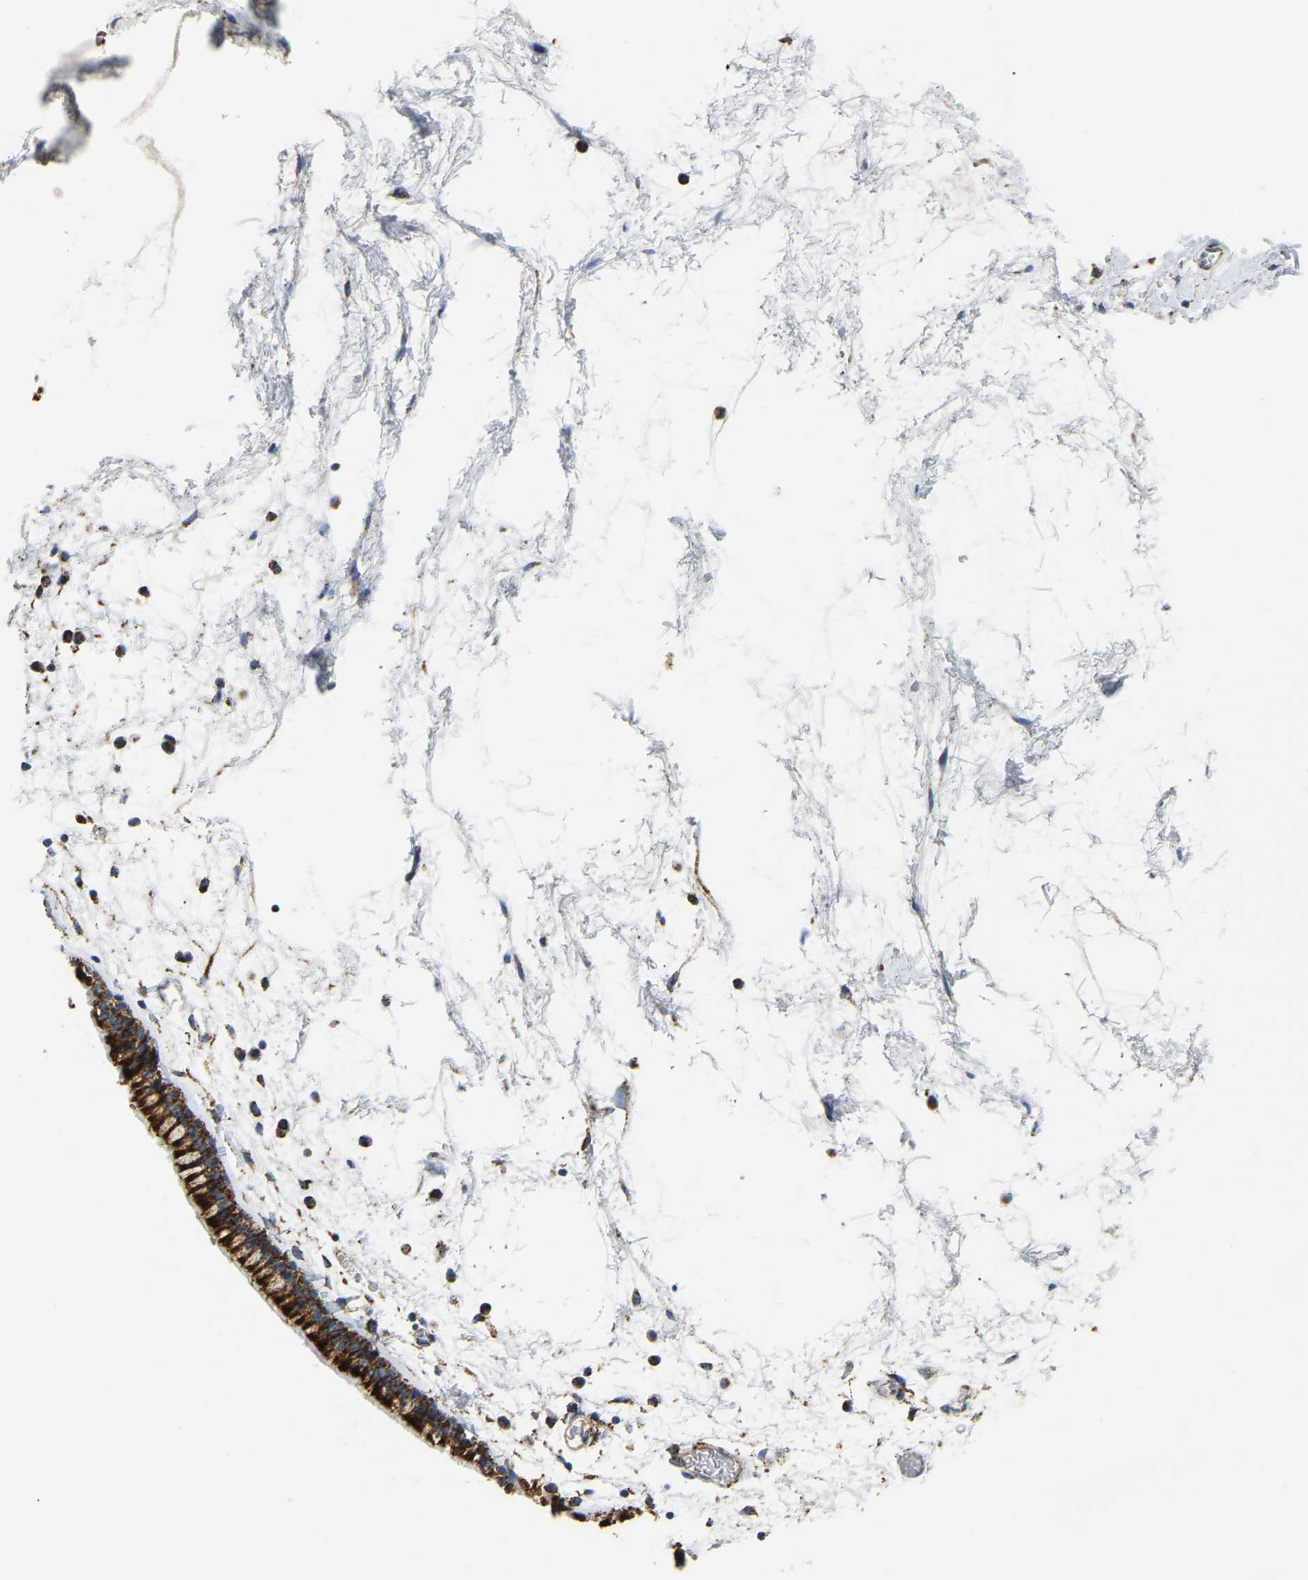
{"staining": {"intensity": "strong", "quantity": ">75%", "location": "cytoplasmic/membranous"}, "tissue": "nasopharynx", "cell_type": "Respiratory epithelial cells", "image_type": "normal", "snomed": [{"axis": "morphology", "description": "Normal tissue, NOS"}, {"axis": "morphology", "description": "Inflammation, NOS"}, {"axis": "topography", "description": "Nasopharynx"}], "caption": "Immunohistochemistry of normal nasopharynx exhibits high levels of strong cytoplasmic/membranous staining in about >75% of respiratory epithelial cells.", "gene": "HIBADH", "patient": {"sex": "male", "age": 48}}